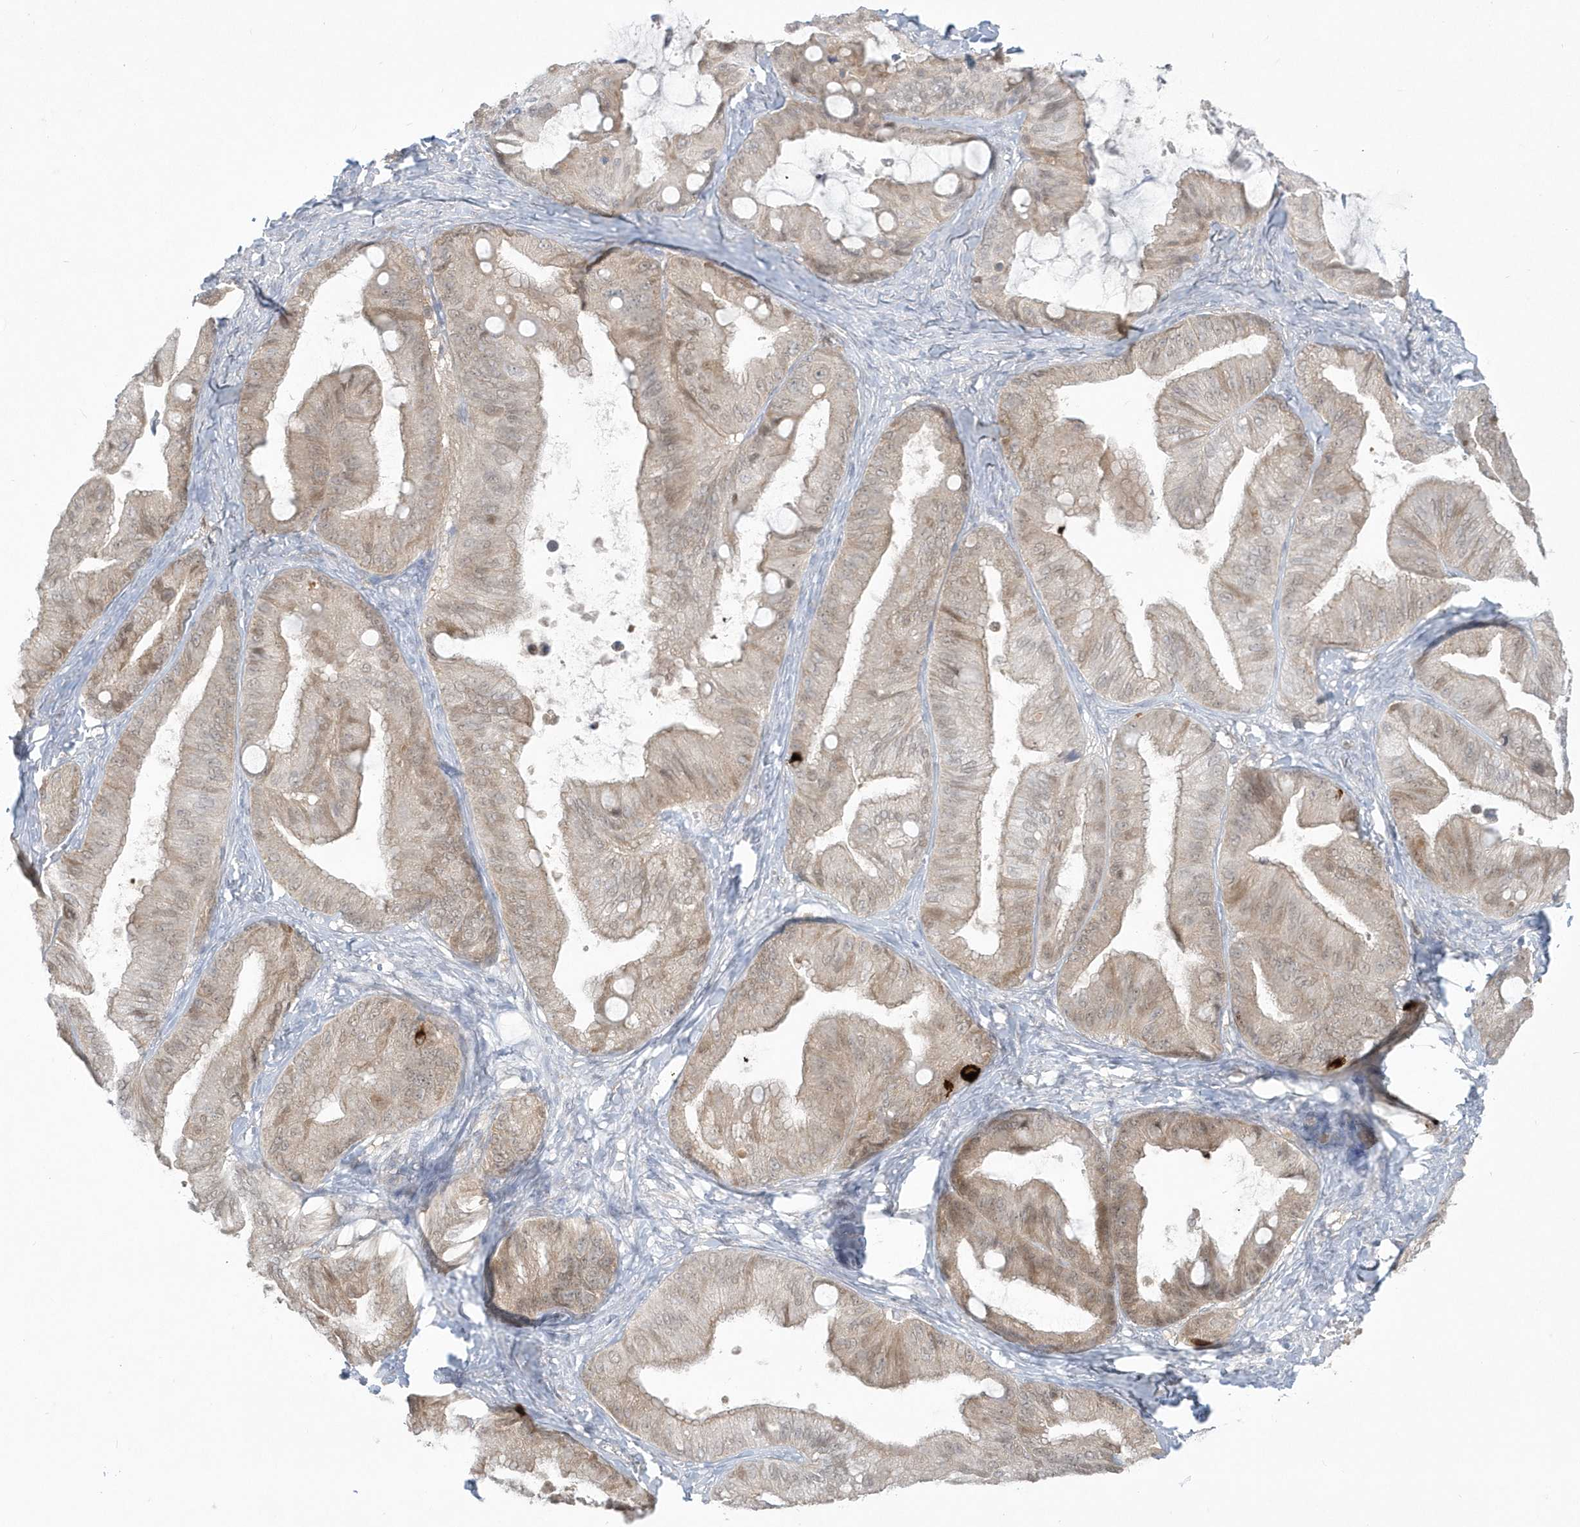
{"staining": {"intensity": "moderate", "quantity": "<25%", "location": "cytoplasmic/membranous,nuclear"}, "tissue": "ovarian cancer", "cell_type": "Tumor cells", "image_type": "cancer", "snomed": [{"axis": "morphology", "description": "Cystadenocarcinoma, mucinous, NOS"}, {"axis": "topography", "description": "Ovary"}], "caption": "Moderate cytoplasmic/membranous and nuclear expression is present in approximately <25% of tumor cells in ovarian cancer.", "gene": "PCBD1", "patient": {"sex": "female", "age": 71}}